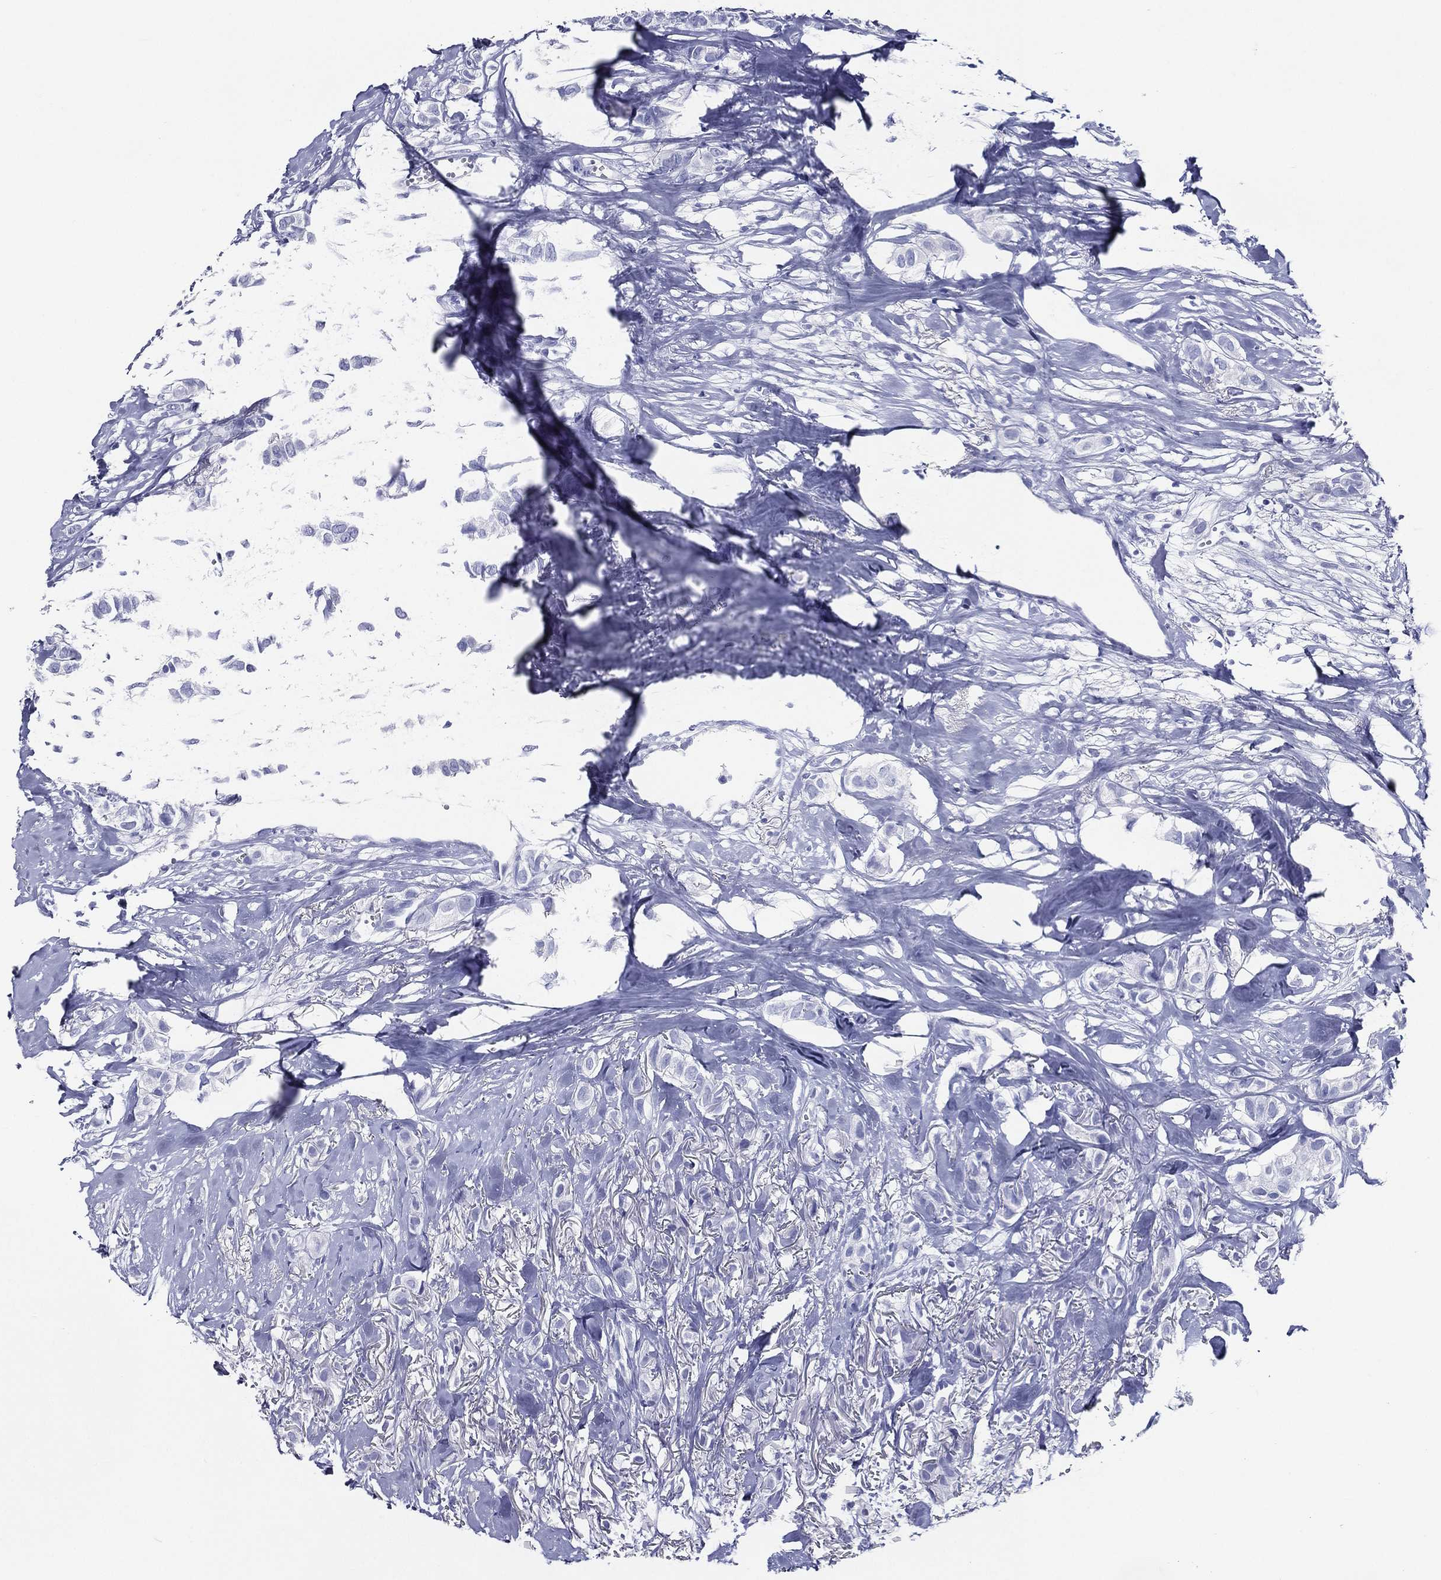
{"staining": {"intensity": "negative", "quantity": "none", "location": "none"}, "tissue": "breast cancer", "cell_type": "Tumor cells", "image_type": "cancer", "snomed": [{"axis": "morphology", "description": "Duct carcinoma"}, {"axis": "topography", "description": "Breast"}], "caption": "Breast cancer (intraductal carcinoma) was stained to show a protein in brown. There is no significant staining in tumor cells.", "gene": "ACE2", "patient": {"sex": "female", "age": 85}}